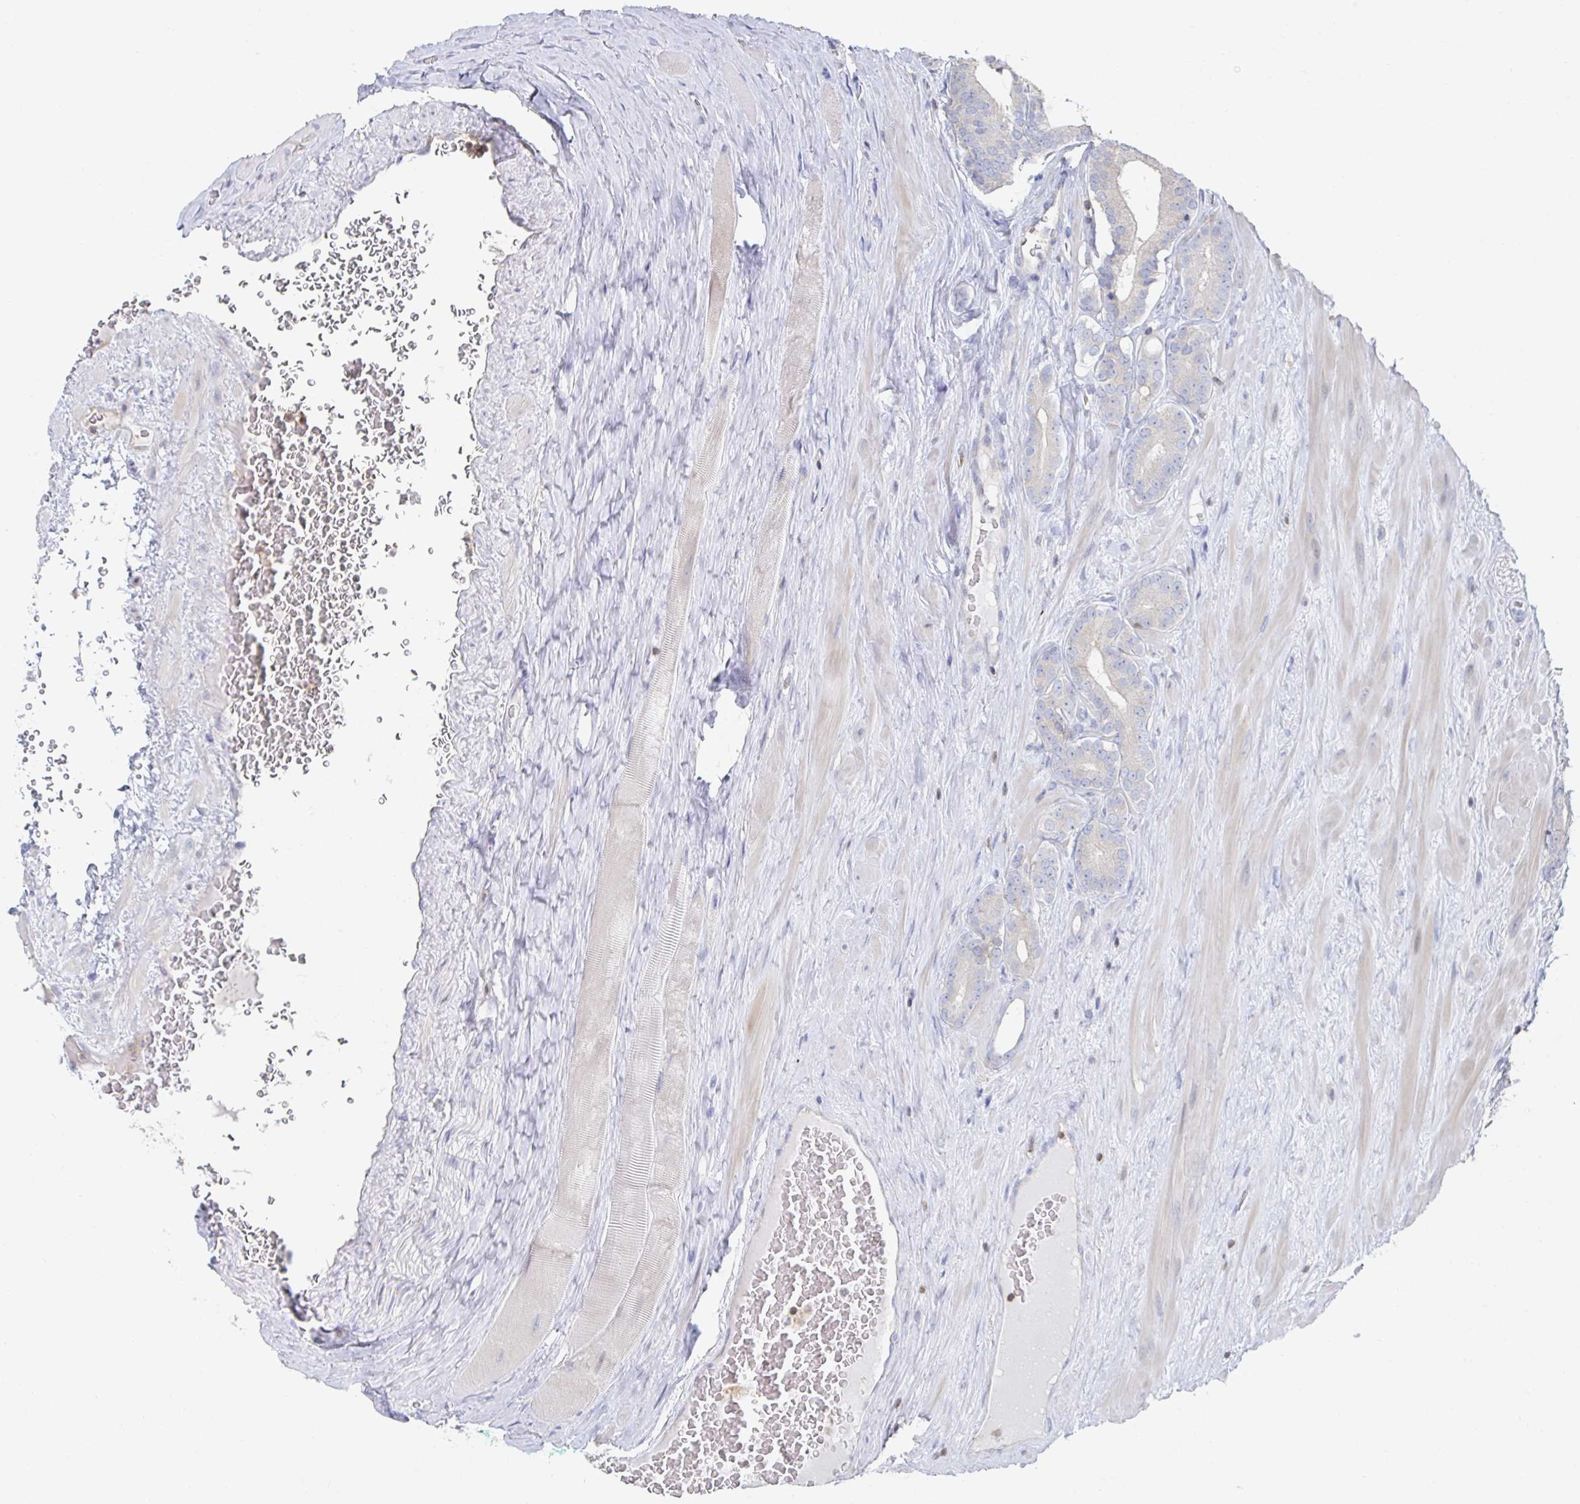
{"staining": {"intensity": "weak", "quantity": "25%-75%", "location": "cytoplasmic/membranous"}, "tissue": "prostate cancer", "cell_type": "Tumor cells", "image_type": "cancer", "snomed": [{"axis": "morphology", "description": "Adenocarcinoma, High grade"}, {"axis": "topography", "description": "Prostate"}], "caption": "Protein staining exhibits weak cytoplasmic/membranous staining in approximately 25%-75% of tumor cells in prostate high-grade adenocarcinoma. (IHC, brightfield microscopy, high magnification).", "gene": "PIK3CD", "patient": {"sex": "male", "age": 66}}